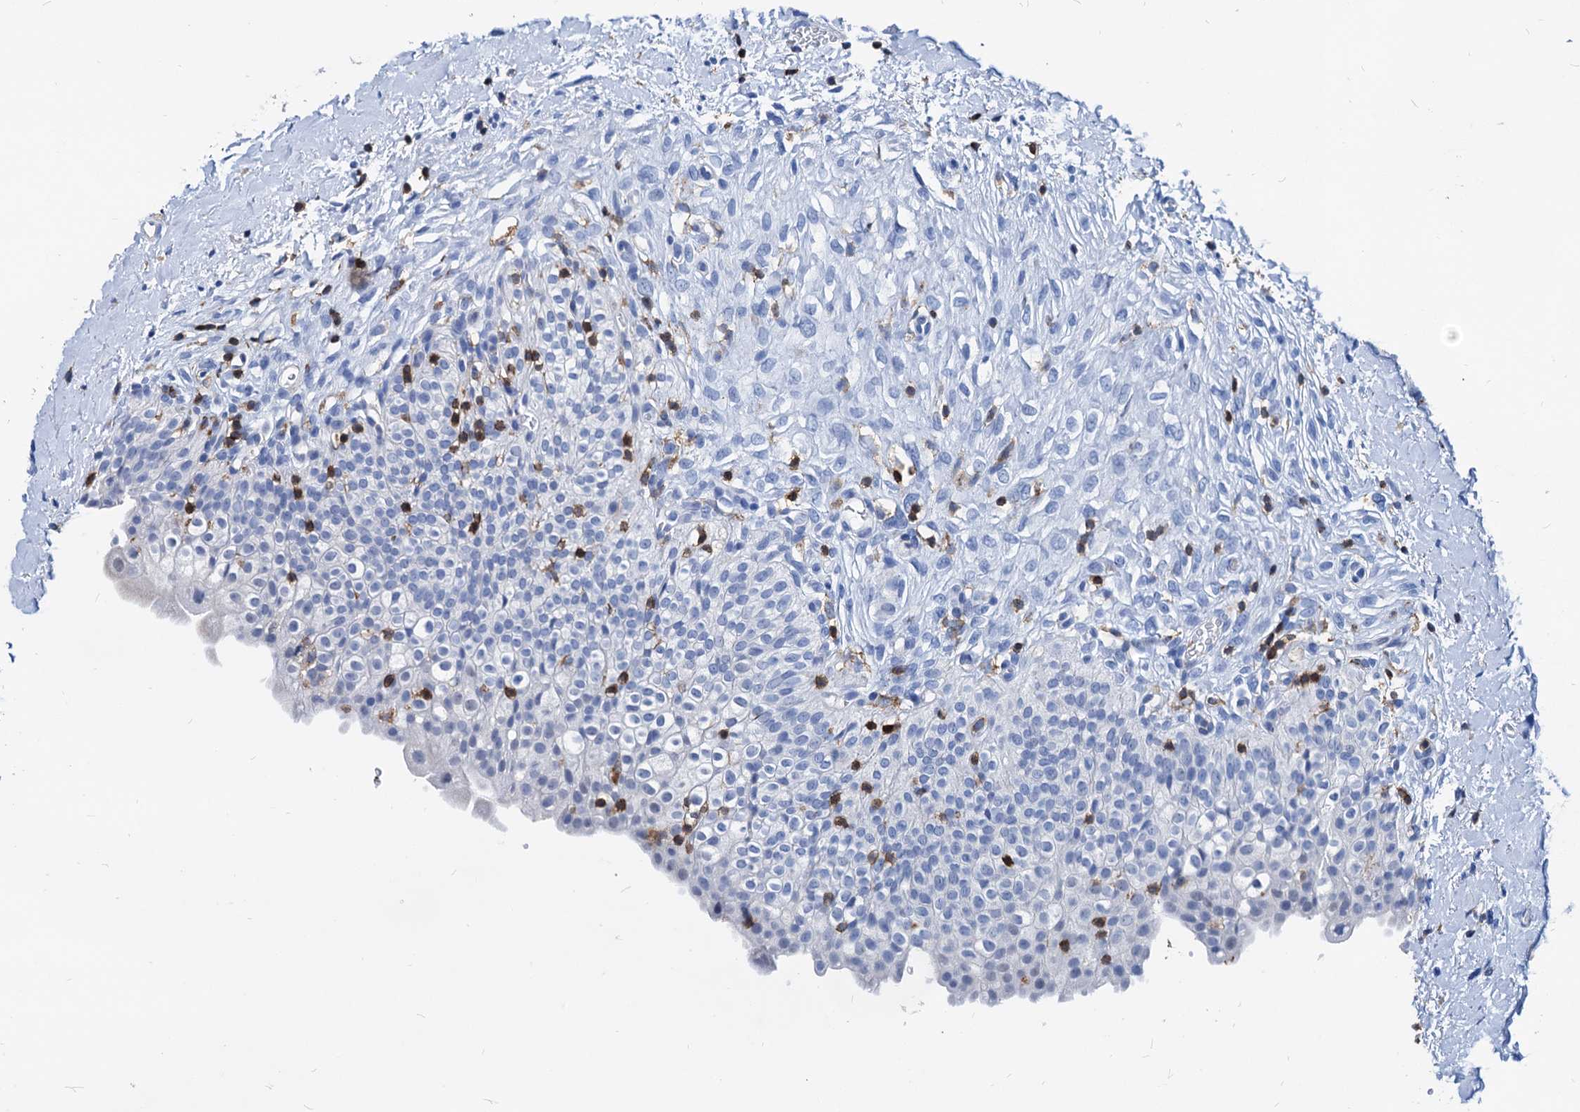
{"staining": {"intensity": "negative", "quantity": "none", "location": "none"}, "tissue": "urinary bladder", "cell_type": "Urothelial cells", "image_type": "normal", "snomed": [{"axis": "morphology", "description": "Normal tissue, NOS"}, {"axis": "topography", "description": "Urinary bladder"}], "caption": "Immunohistochemical staining of benign human urinary bladder reveals no significant expression in urothelial cells. (Immunohistochemistry, brightfield microscopy, high magnification).", "gene": "LCP2", "patient": {"sex": "male", "age": 55}}